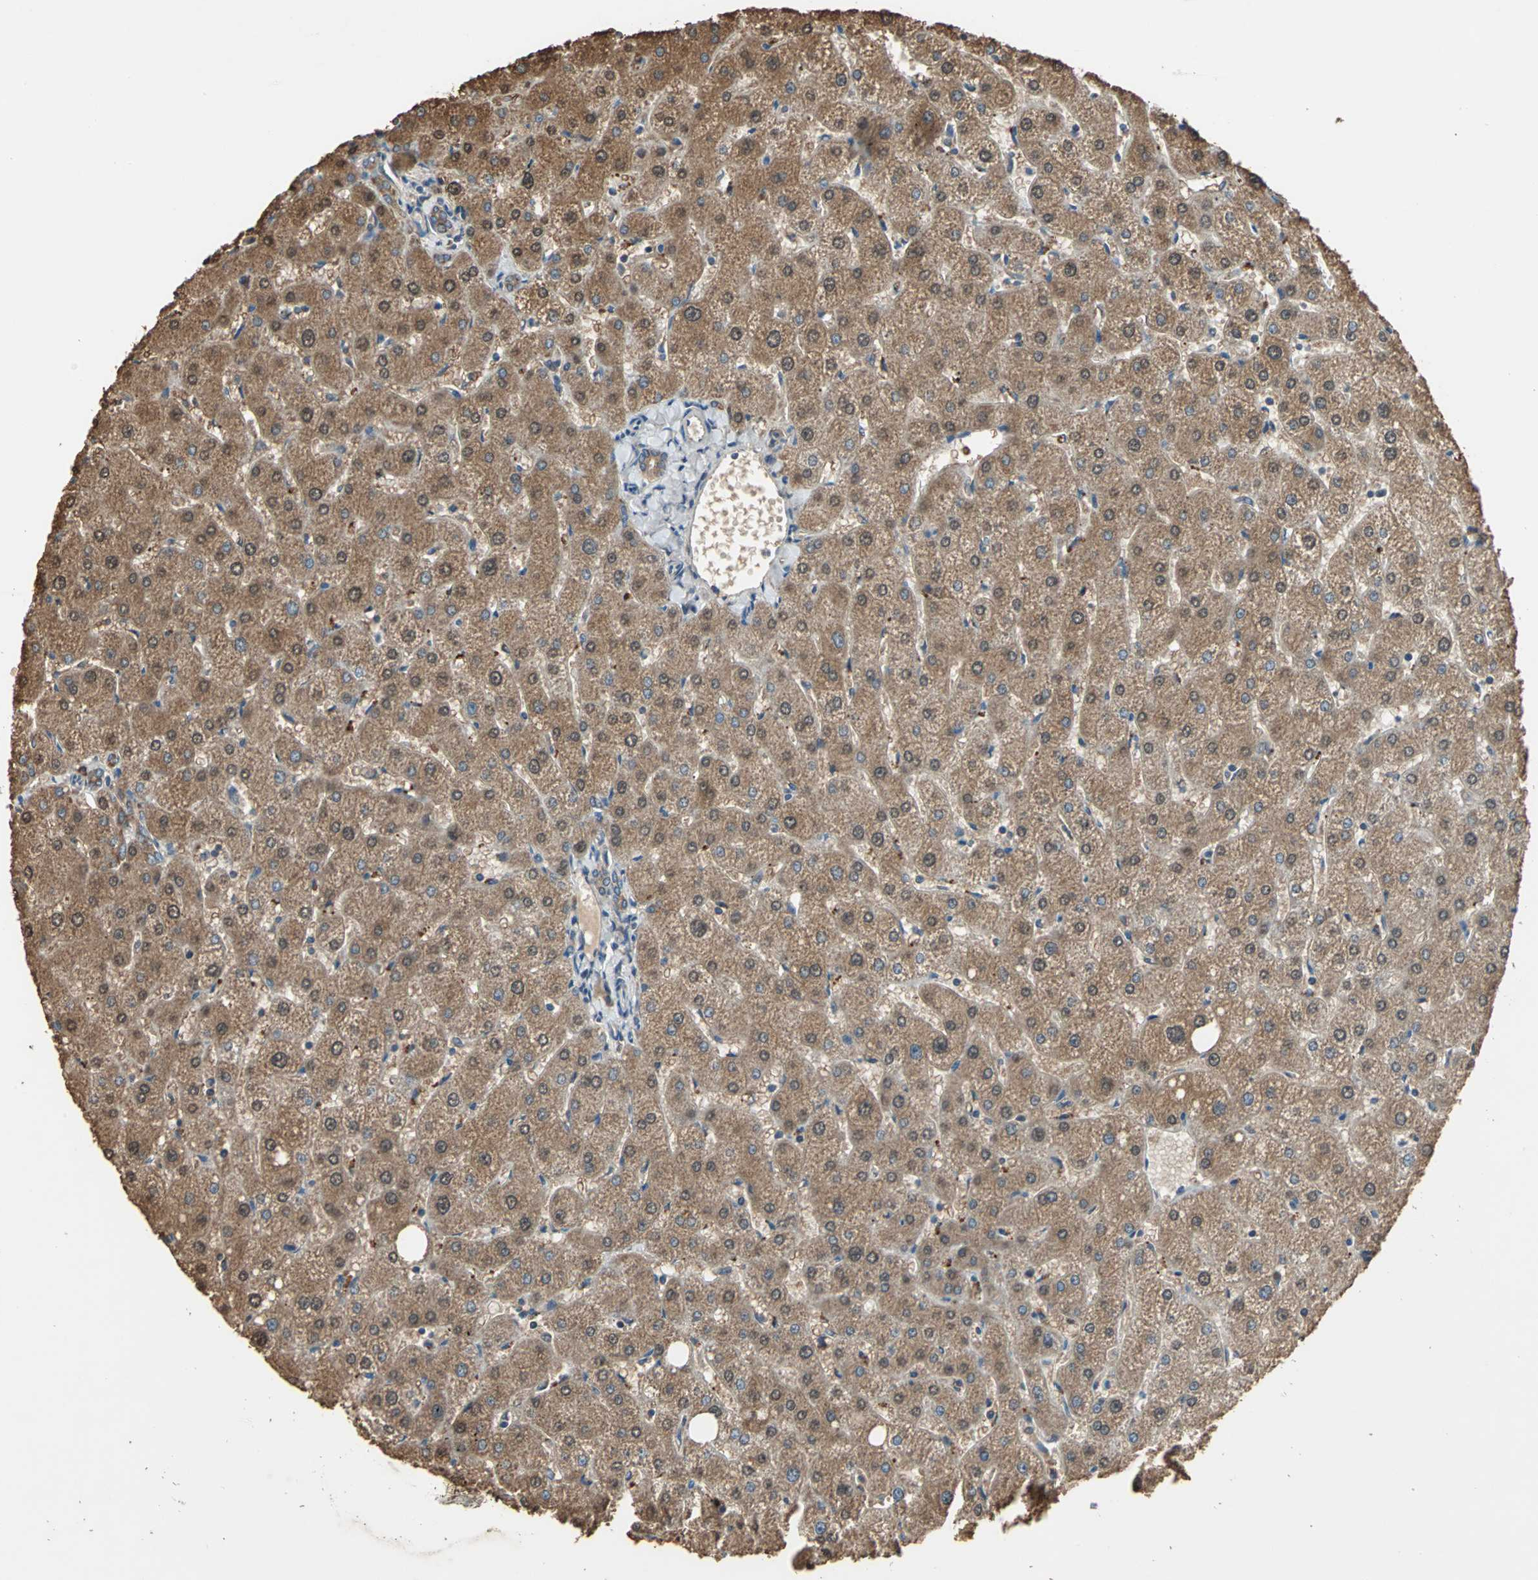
{"staining": {"intensity": "moderate", "quantity": ">75%", "location": "cytoplasmic/membranous"}, "tissue": "liver", "cell_type": "Cholangiocytes", "image_type": "normal", "snomed": [{"axis": "morphology", "description": "Normal tissue, NOS"}, {"axis": "topography", "description": "Liver"}], "caption": "Brown immunohistochemical staining in unremarkable human liver shows moderate cytoplasmic/membranous positivity in approximately >75% of cholangiocytes.", "gene": "TRAK1", "patient": {"sex": "male", "age": 67}}